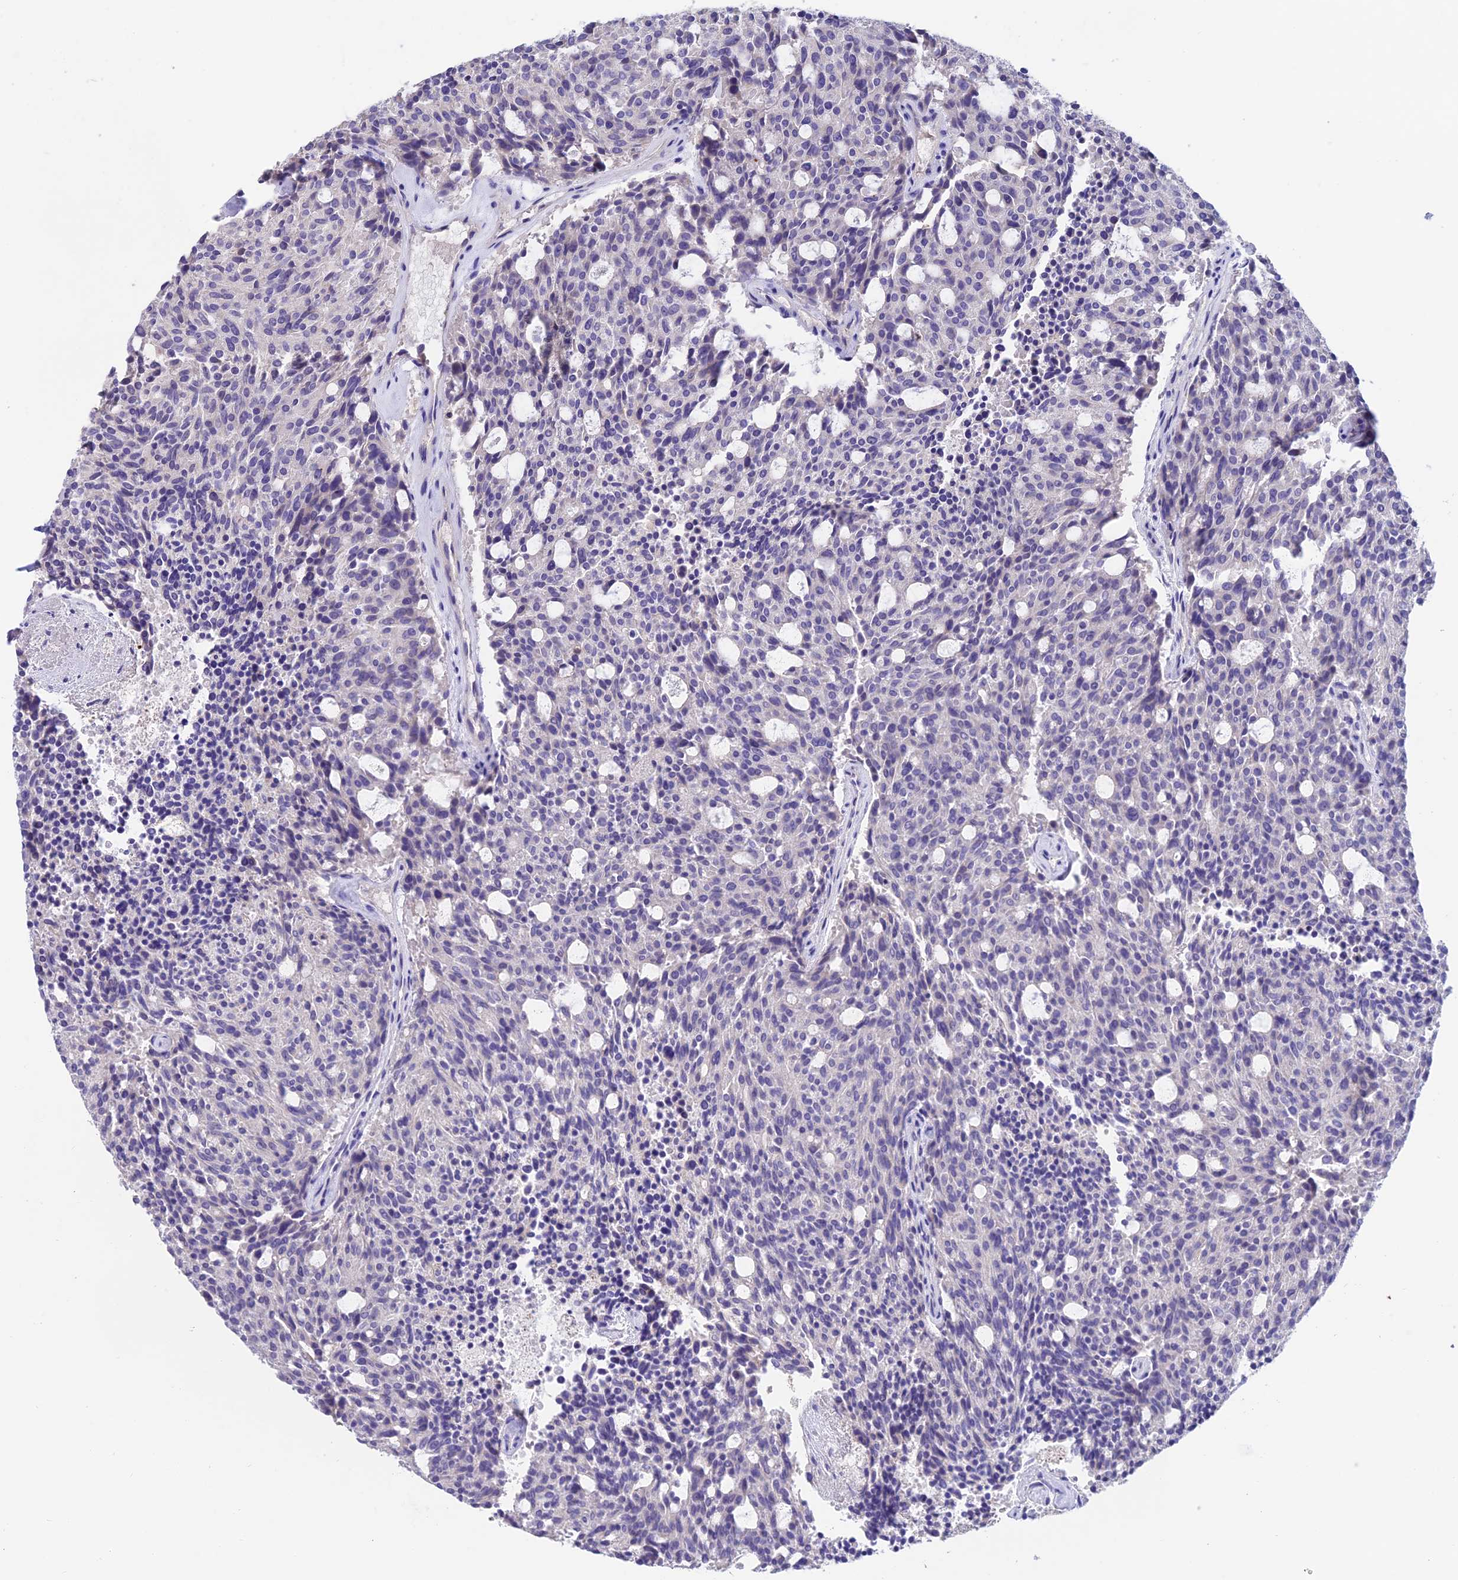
{"staining": {"intensity": "negative", "quantity": "none", "location": "none"}, "tissue": "carcinoid", "cell_type": "Tumor cells", "image_type": "cancer", "snomed": [{"axis": "morphology", "description": "Carcinoid, malignant, NOS"}, {"axis": "topography", "description": "Pancreas"}], "caption": "Carcinoid (malignant) was stained to show a protein in brown. There is no significant positivity in tumor cells.", "gene": "LPXN", "patient": {"sex": "female", "age": 54}}